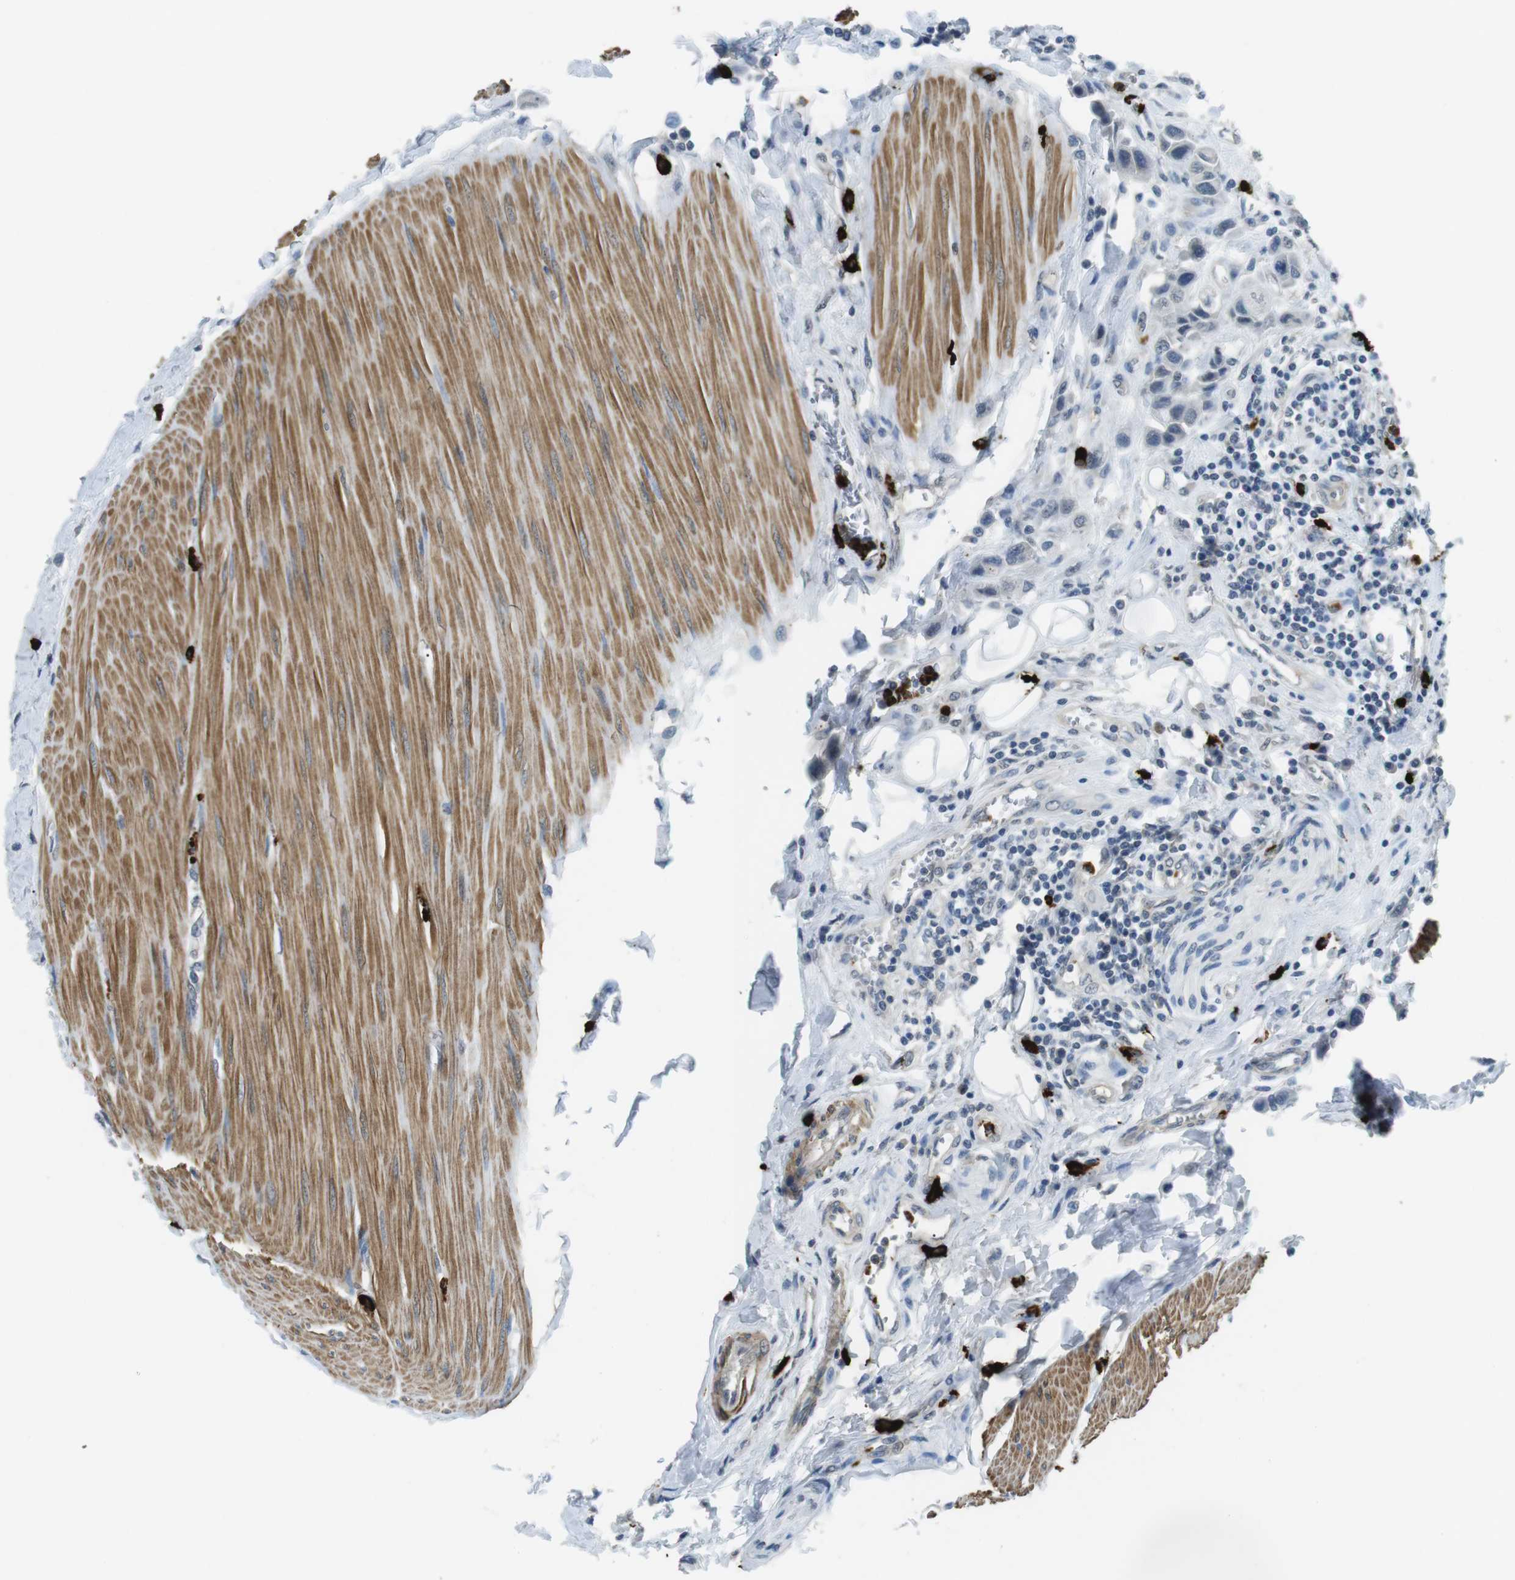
{"staining": {"intensity": "negative", "quantity": "none", "location": "none"}, "tissue": "urothelial cancer", "cell_type": "Tumor cells", "image_type": "cancer", "snomed": [{"axis": "morphology", "description": "Urothelial carcinoma, High grade"}, {"axis": "topography", "description": "Urinary bladder"}], "caption": "DAB immunohistochemical staining of urothelial cancer reveals no significant expression in tumor cells. (DAB IHC with hematoxylin counter stain).", "gene": "GZMM", "patient": {"sex": "male", "age": 50}}